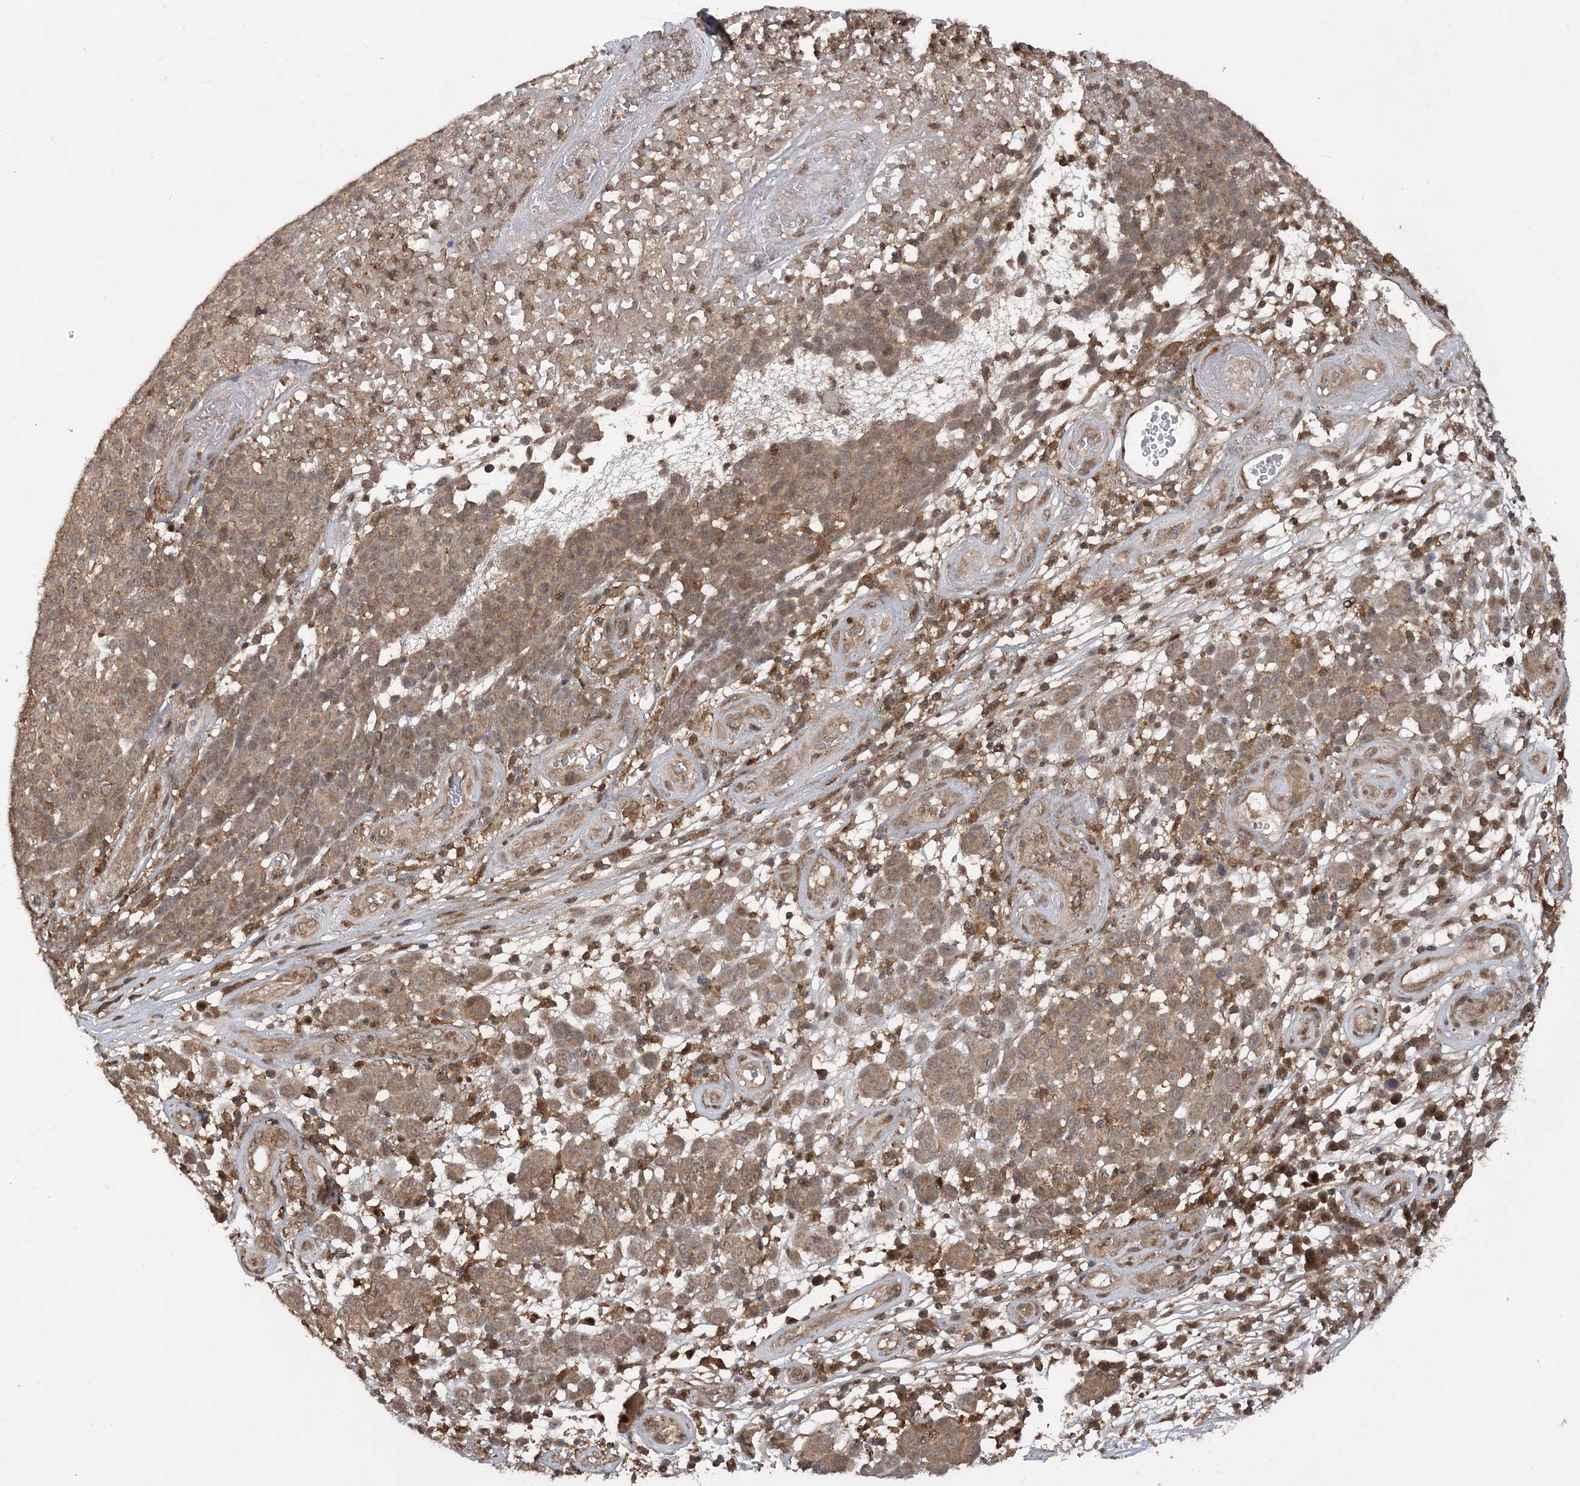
{"staining": {"intensity": "moderate", "quantity": ">75%", "location": "cytoplasmic/membranous"}, "tissue": "melanoma", "cell_type": "Tumor cells", "image_type": "cancer", "snomed": [{"axis": "morphology", "description": "Malignant melanoma, NOS"}, {"axis": "topography", "description": "Skin"}], "caption": "Immunohistochemistry (DAB) staining of human malignant melanoma demonstrates moderate cytoplasmic/membranous protein positivity in approximately >75% of tumor cells.", "gene": "LACC1", "patient": {"sex": "male", "age": 49}}